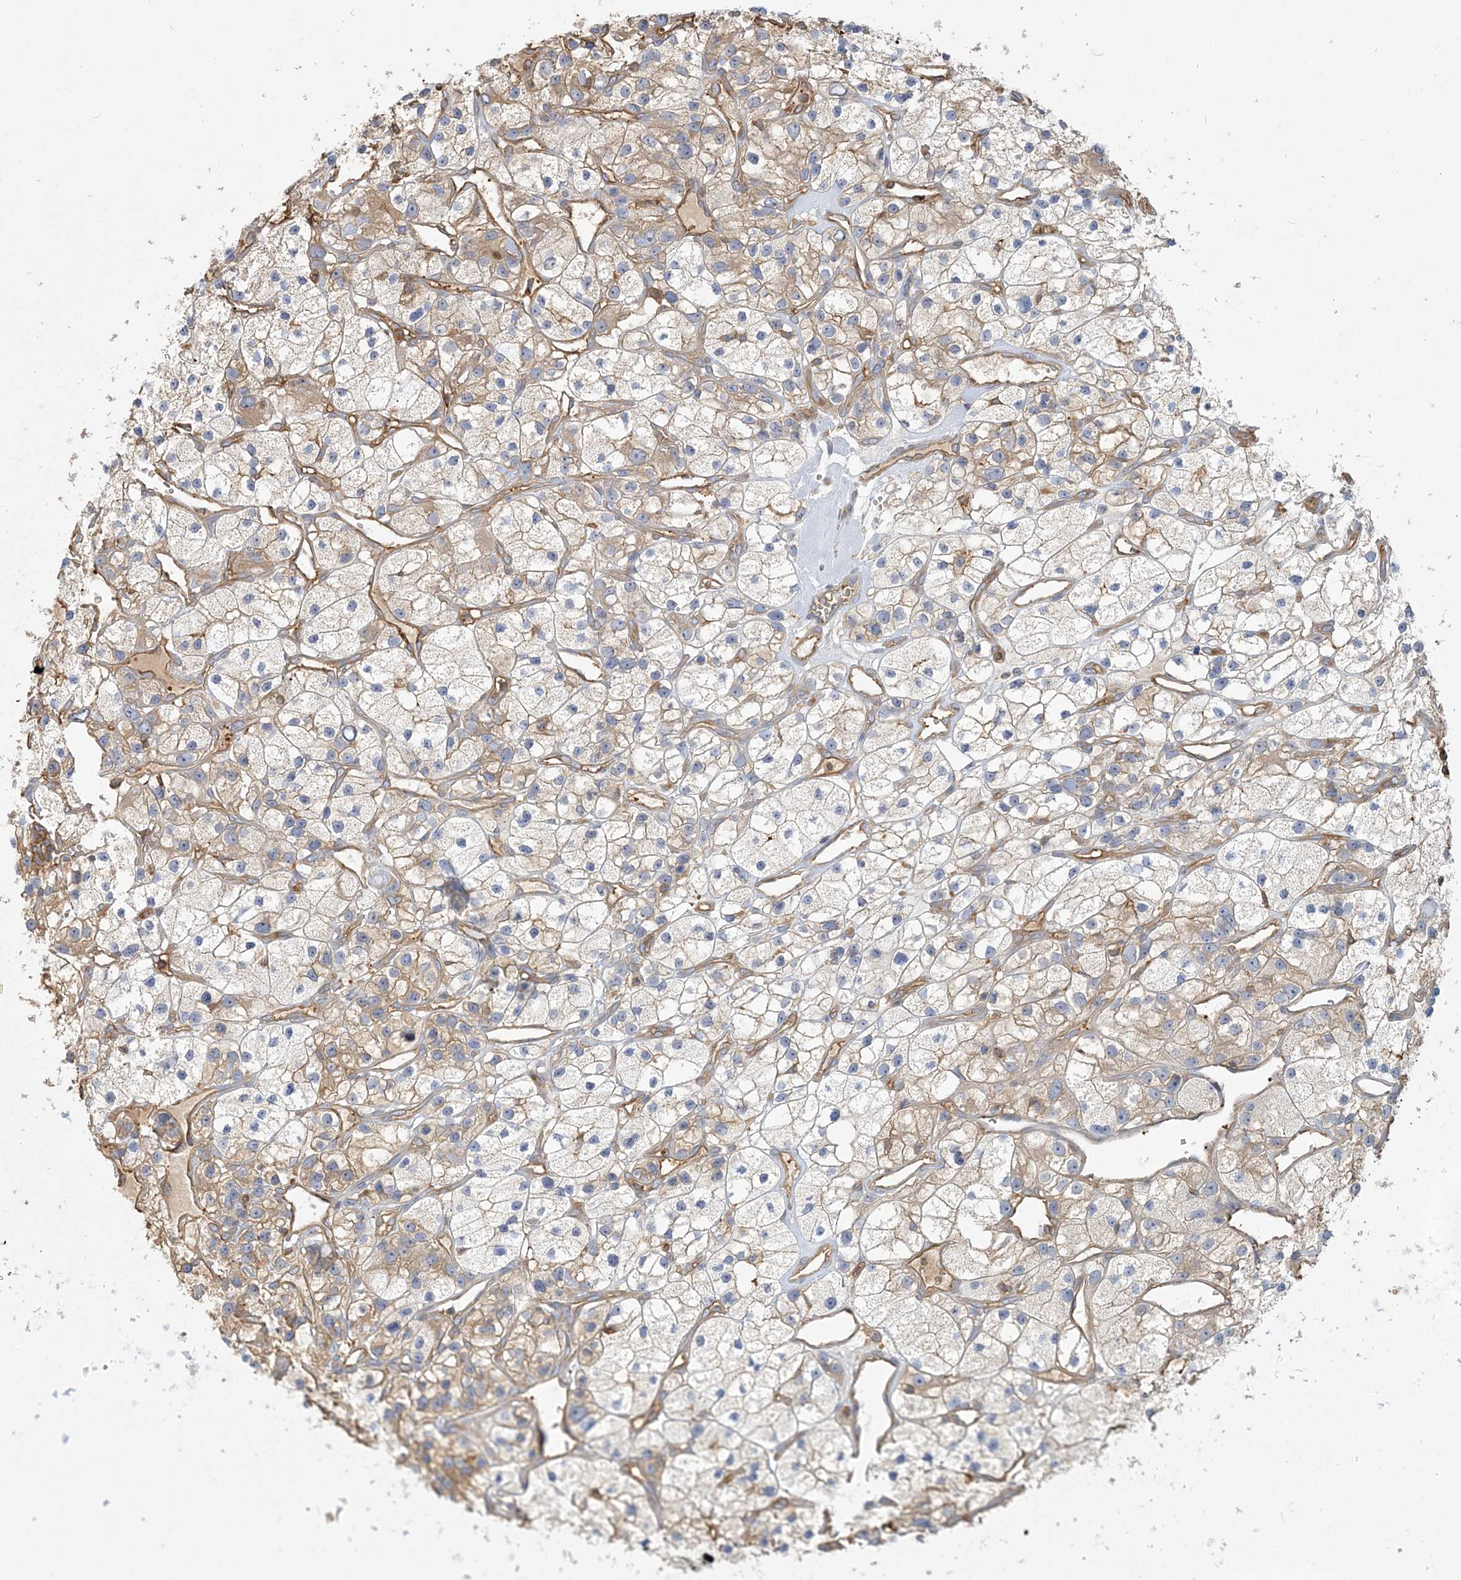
{"staining": {"intensity": "weak", "quantity": "25%-75%", "location": "cytoplasmic/membranous"}, "tissue": "renal cancer", "cell_type": "Tumor cells", "image_type": "cancer", "snomed": [{"axis": "morphology", "description": "Adenocarcinoma, NOS"}, {"axis": "topography", "description": "Kidney"}], "caption": "Immunohistochemistry of renal cancer demonstrates low levels of weak cytoplasmic/membranous positivity in approximately 25%-75% of tumor cells.", "gene": "ANKS1A", "patient": {"sex": "female", "age": 57}}